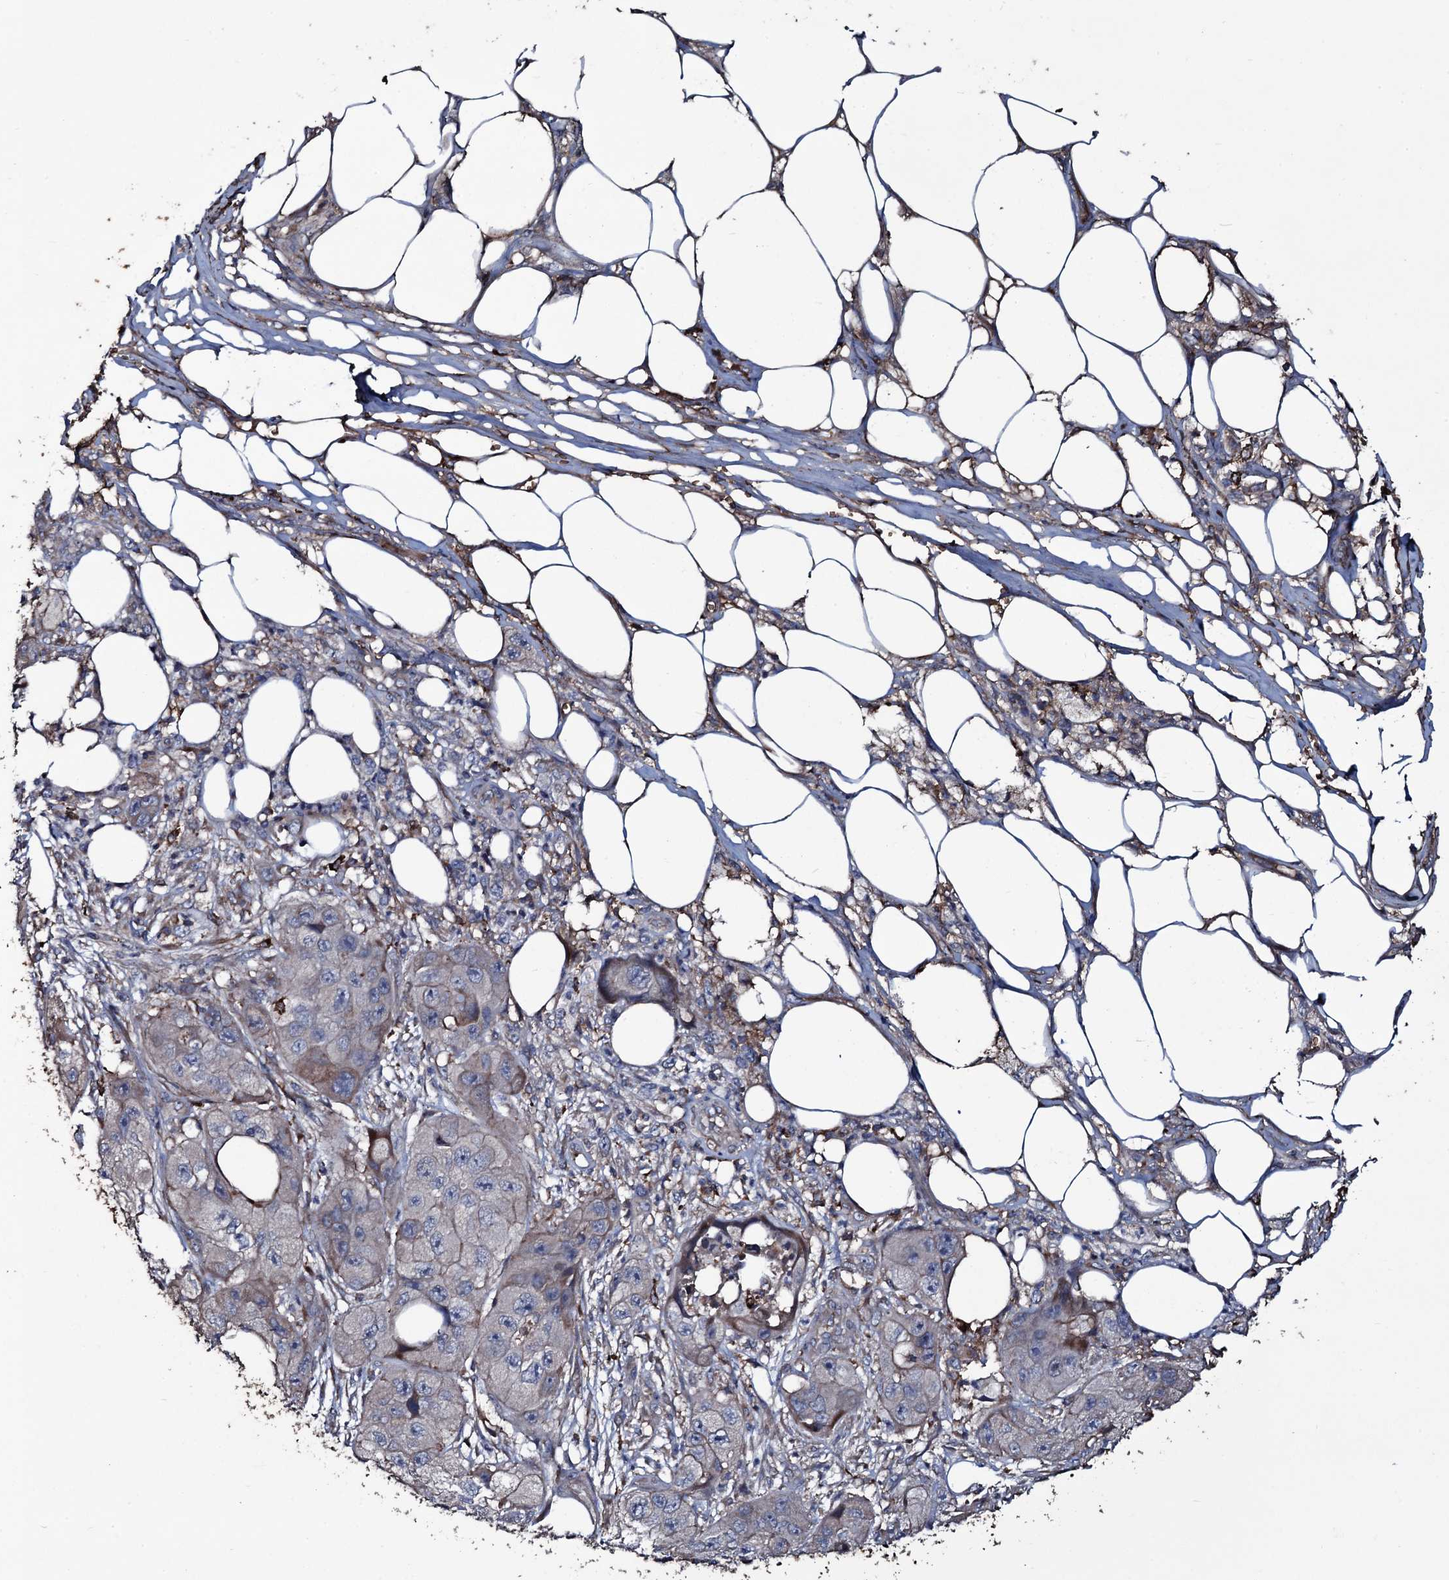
{"staining": {"intensity": "negative", "quantity": "none", "location": "none"}, "tissue": "skin cancer", "cell_type": "Tumor cells", "image_type": "cancer", "snomed": [{"axis": "morphology", "description": "Squamous cell carcinoma, NOS"}, {"axis": "topography", "description": "Skin"}, {"axis": "topography", "description": "Subcutis"}], "caption": "Human skin squamous cell carcinoma stained for a protein using immunohistochemistry (IHC) reveals no staining in tumor cells.", "gene": "ZSWIM8", "patient": {"sex": "male", "age": 73}}